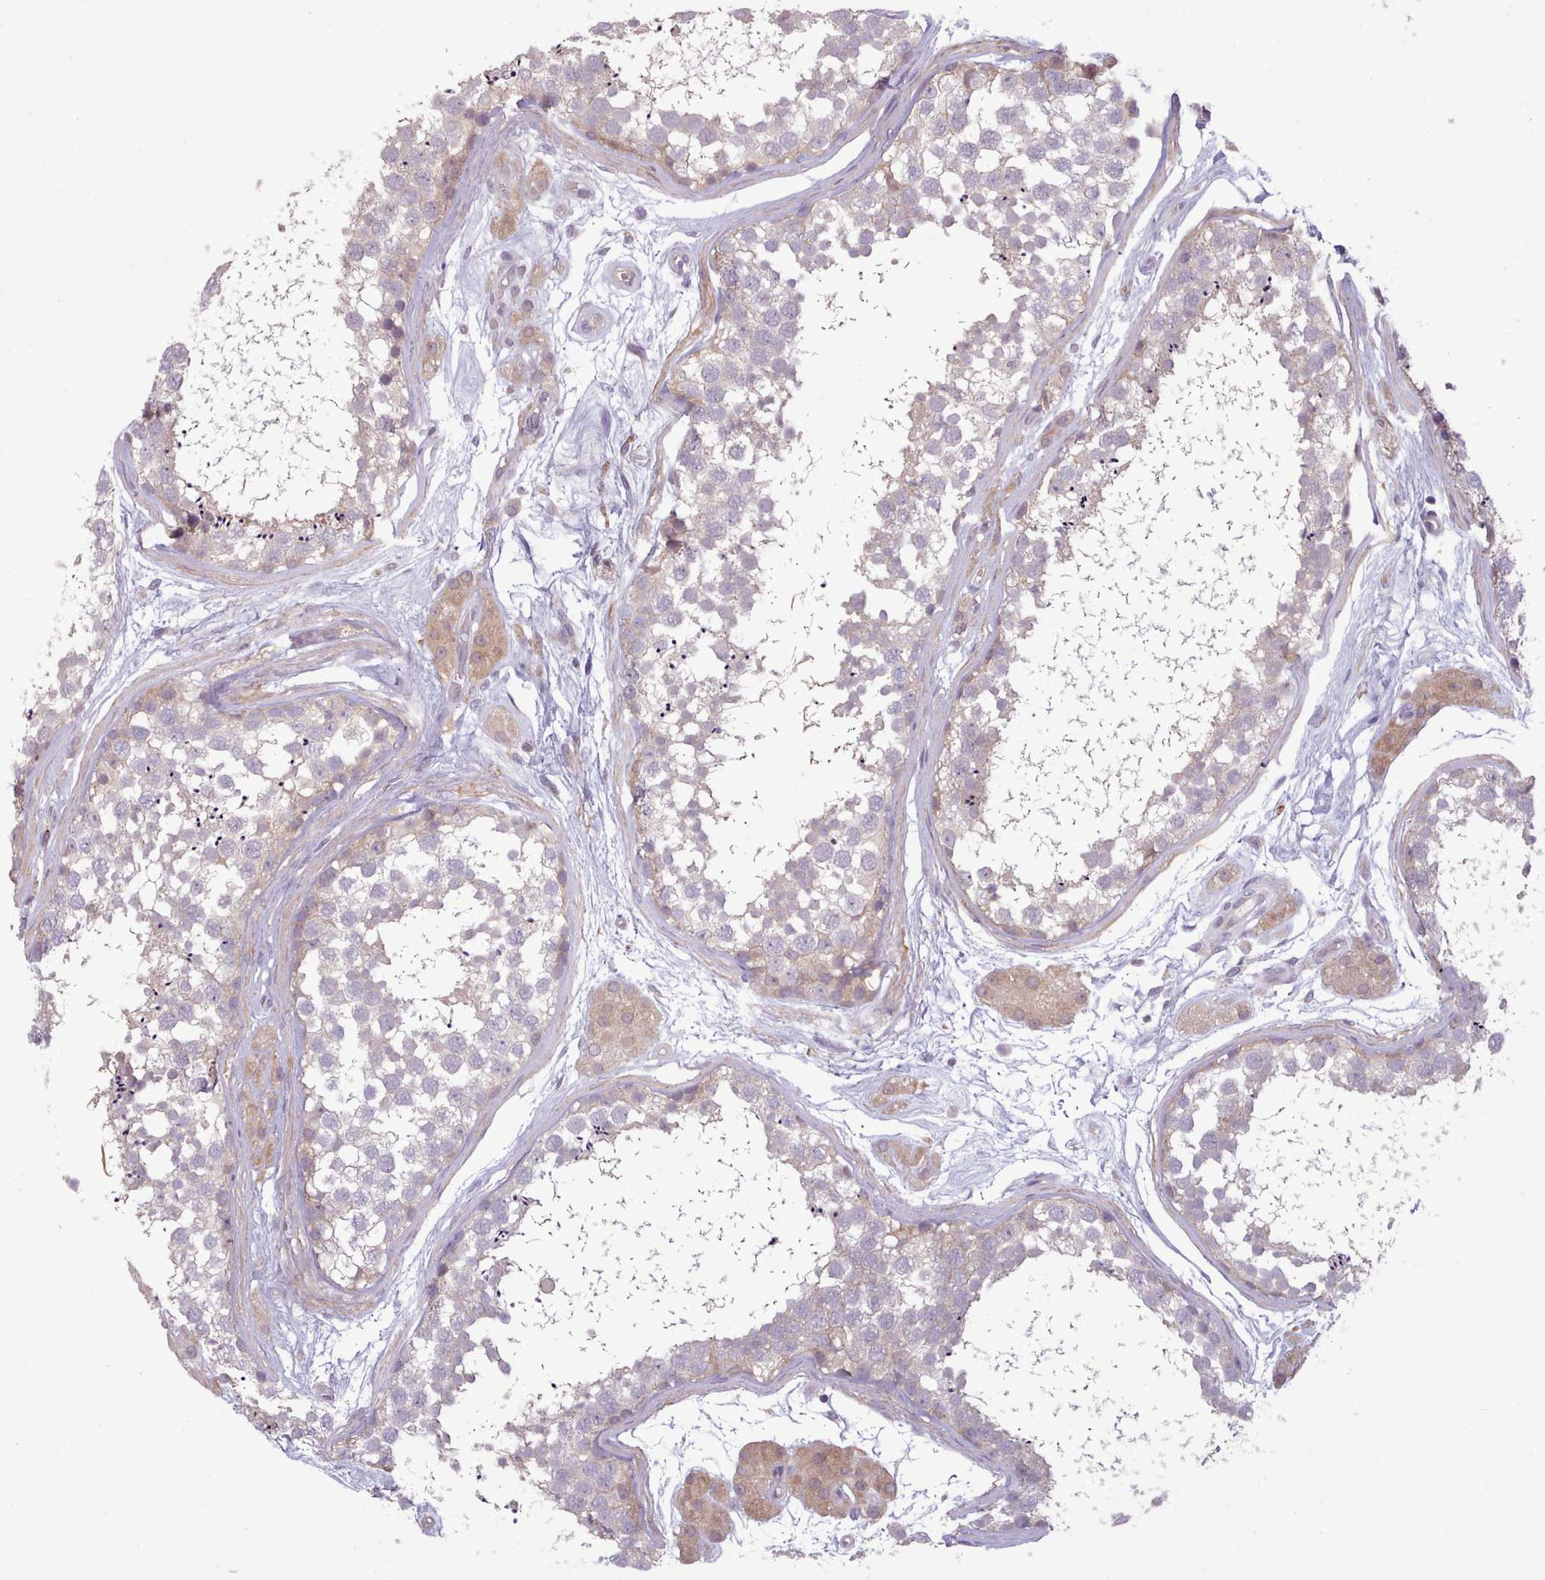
{"staining": {"intensity": "weak", "quantity": "<25%", "location": "cytoplasmic/membranous"}, "tissue": "testis", "cell_type": "Cells in seminiferous ducts", "image_type": "normal", "snomed": [{"axis": "morphology", "description": "Normal tissue, NOS"}, {"axis": "topography", "description": "Testis"}], "caption": "The histopathology image reveals no significant expression in cells in seminiferous ducts of testis. (DAB immunohistochemistry (IHC), high magnification).", "gene": "NMRK1", "patient": {"sex": "male", "age": 56}}